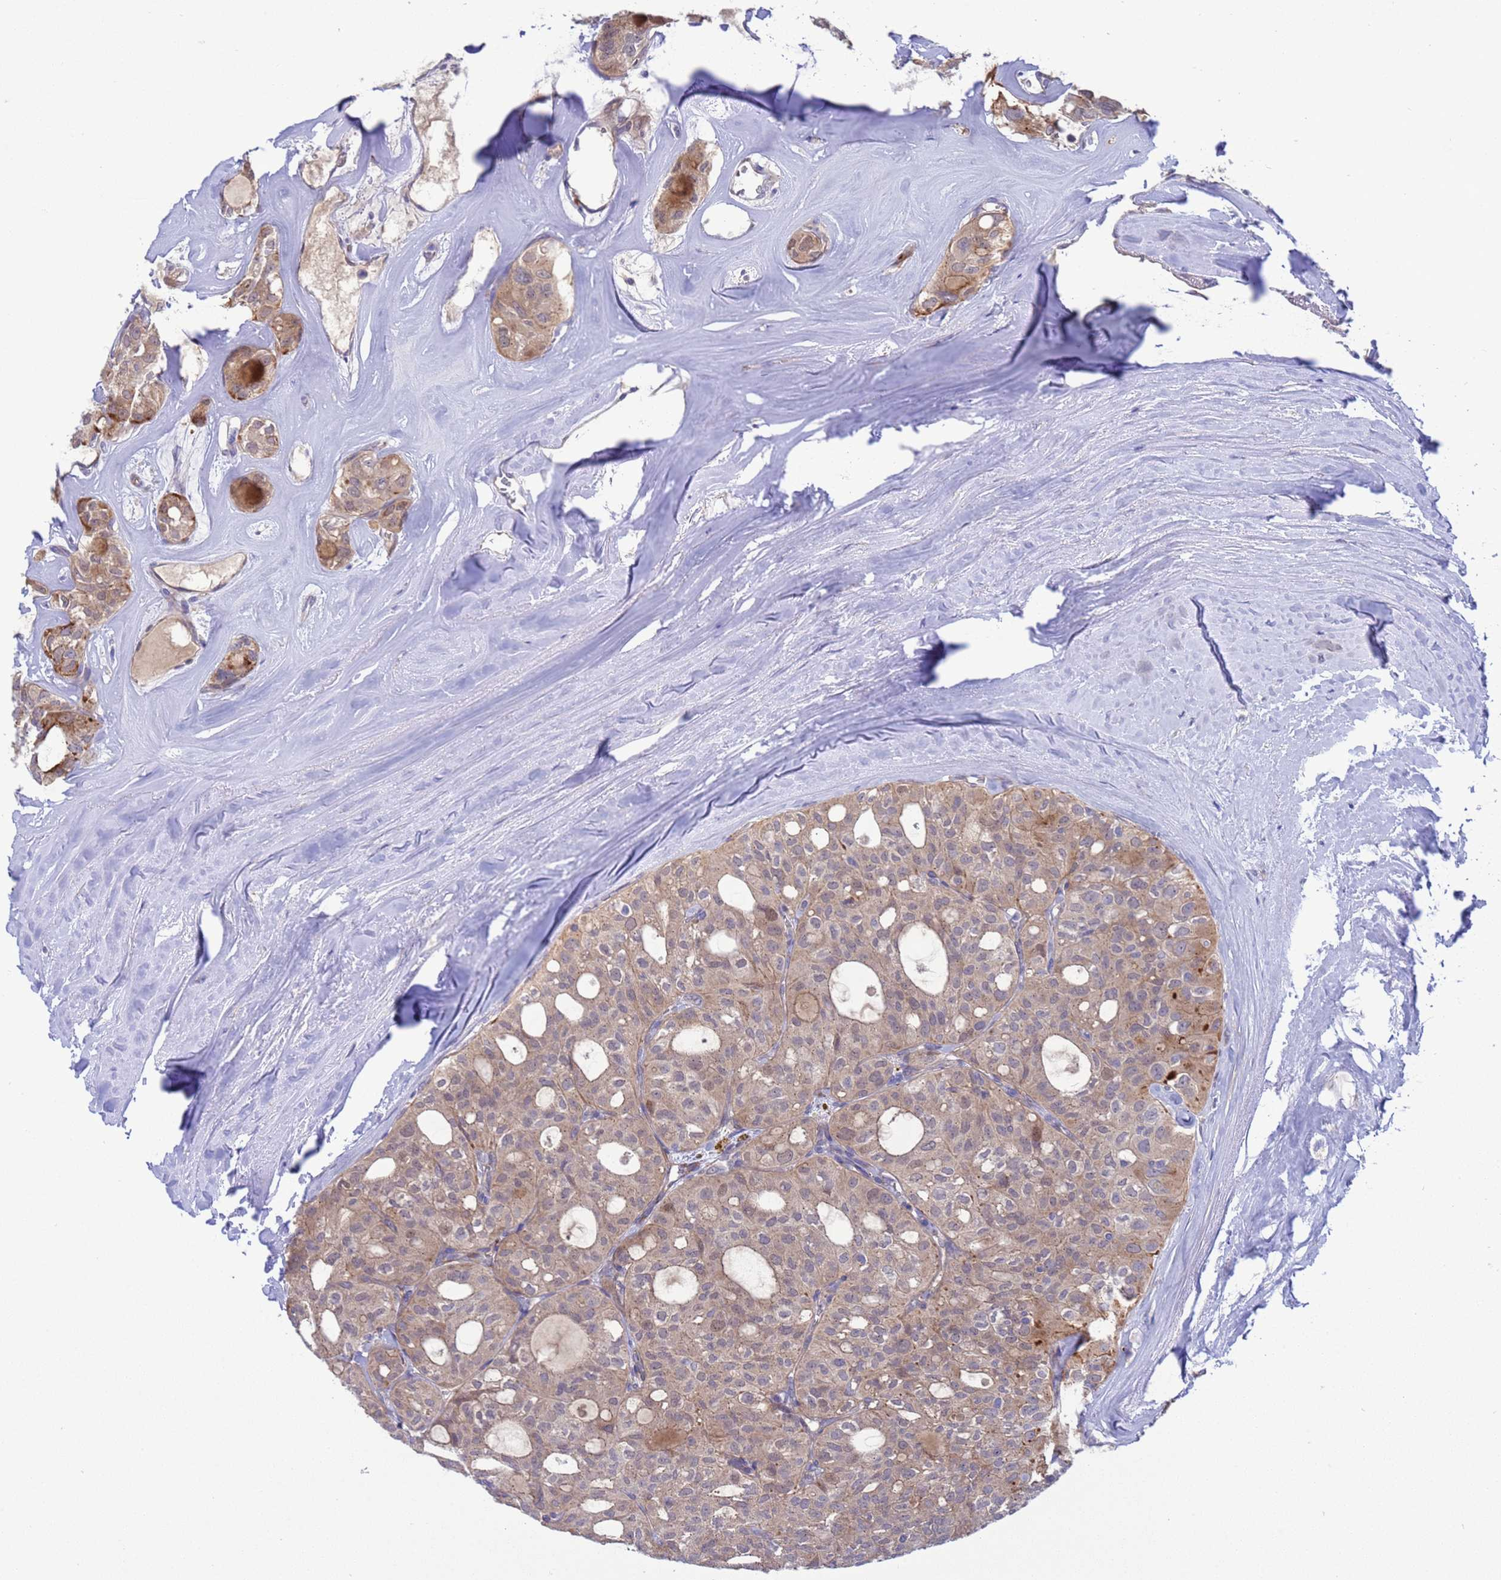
{"staining": {"intensity": "weak", "quantity": "25%-75%", "location": "cytoplasmic/membranous,nuclear"}, "tissue": "thyroid cancer", "cell_type": "Tumor cells", "image_type": "cancer", "snomed": [{"axis": "morphology", "description": "Follicular adenoma carcinoma, NOS"}, {"axis": "topography", "description": "Thyroid gland"}], "caption": "Weak cytoplasmic/membranous and nuclear protein positivity is identified in about 25%-75% of tumor cells in thyroid cancer.", "gene": "GJA10", "patient": {"sex": "male", "age": 75}}